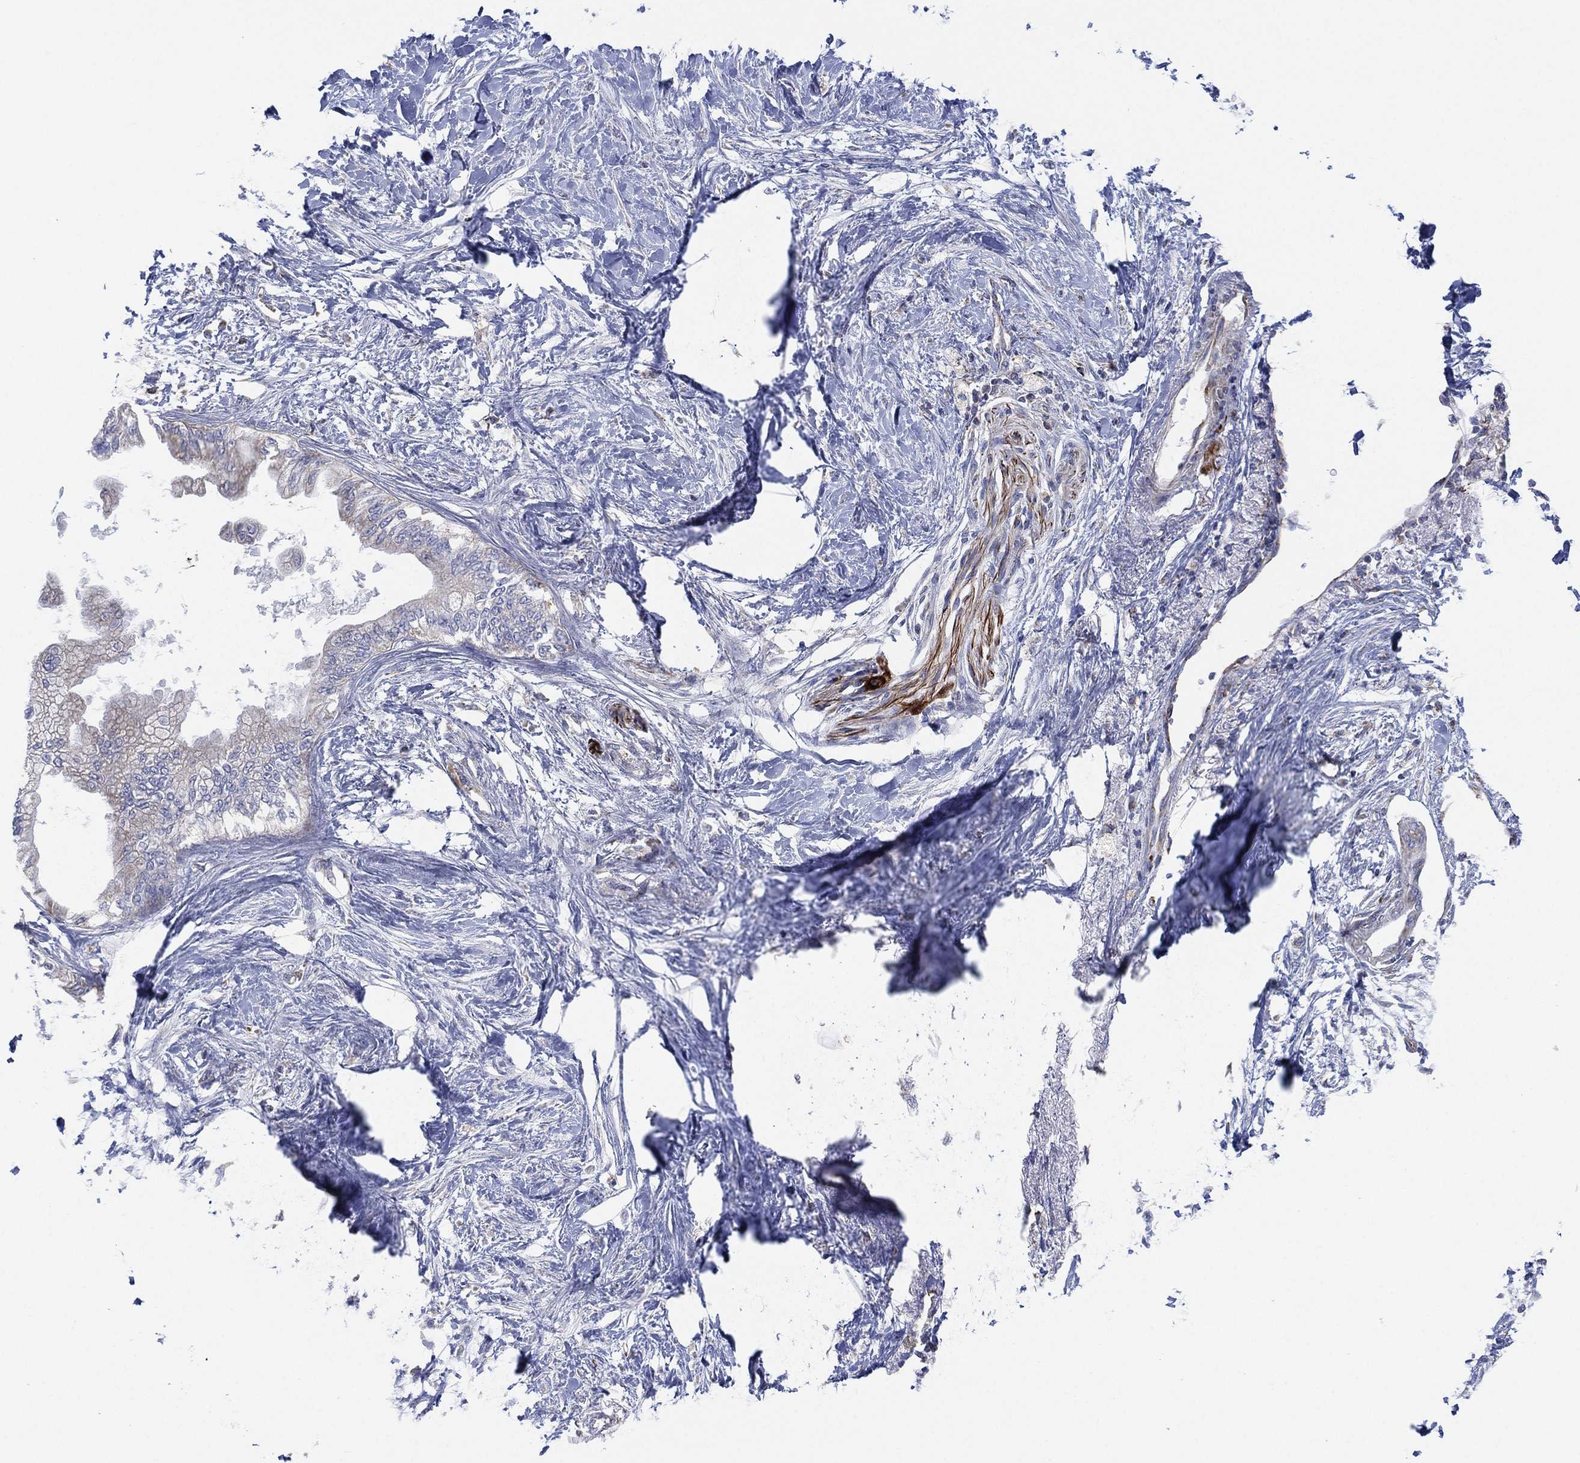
{"staining": {"intensity": "negative", "quantity": "none", "location": "none"}, "tissue": "pancreatic cancer", "cell_type": "Tumor cells", "image_type": "cancer", "snomed": [{"axis": "morphology", "description": "Normal tissue, NOS"}, {"axis": "morphology", "description": "Adenocarcinoma, NOS"}, {"axis": "topography", "description": "Pancreas"}, {"axis": "topography", "description": "Duodenum"}], "caption": "This micrograph is of pancreatic adenocarcinoma stained with immunohistochemistry (IHC) to label a protein in brown with the nuclei are counter-stained blue. There is no staining in tumor cells.", "gene": "INA", "patient": {"sex": "female", "age": 60}}